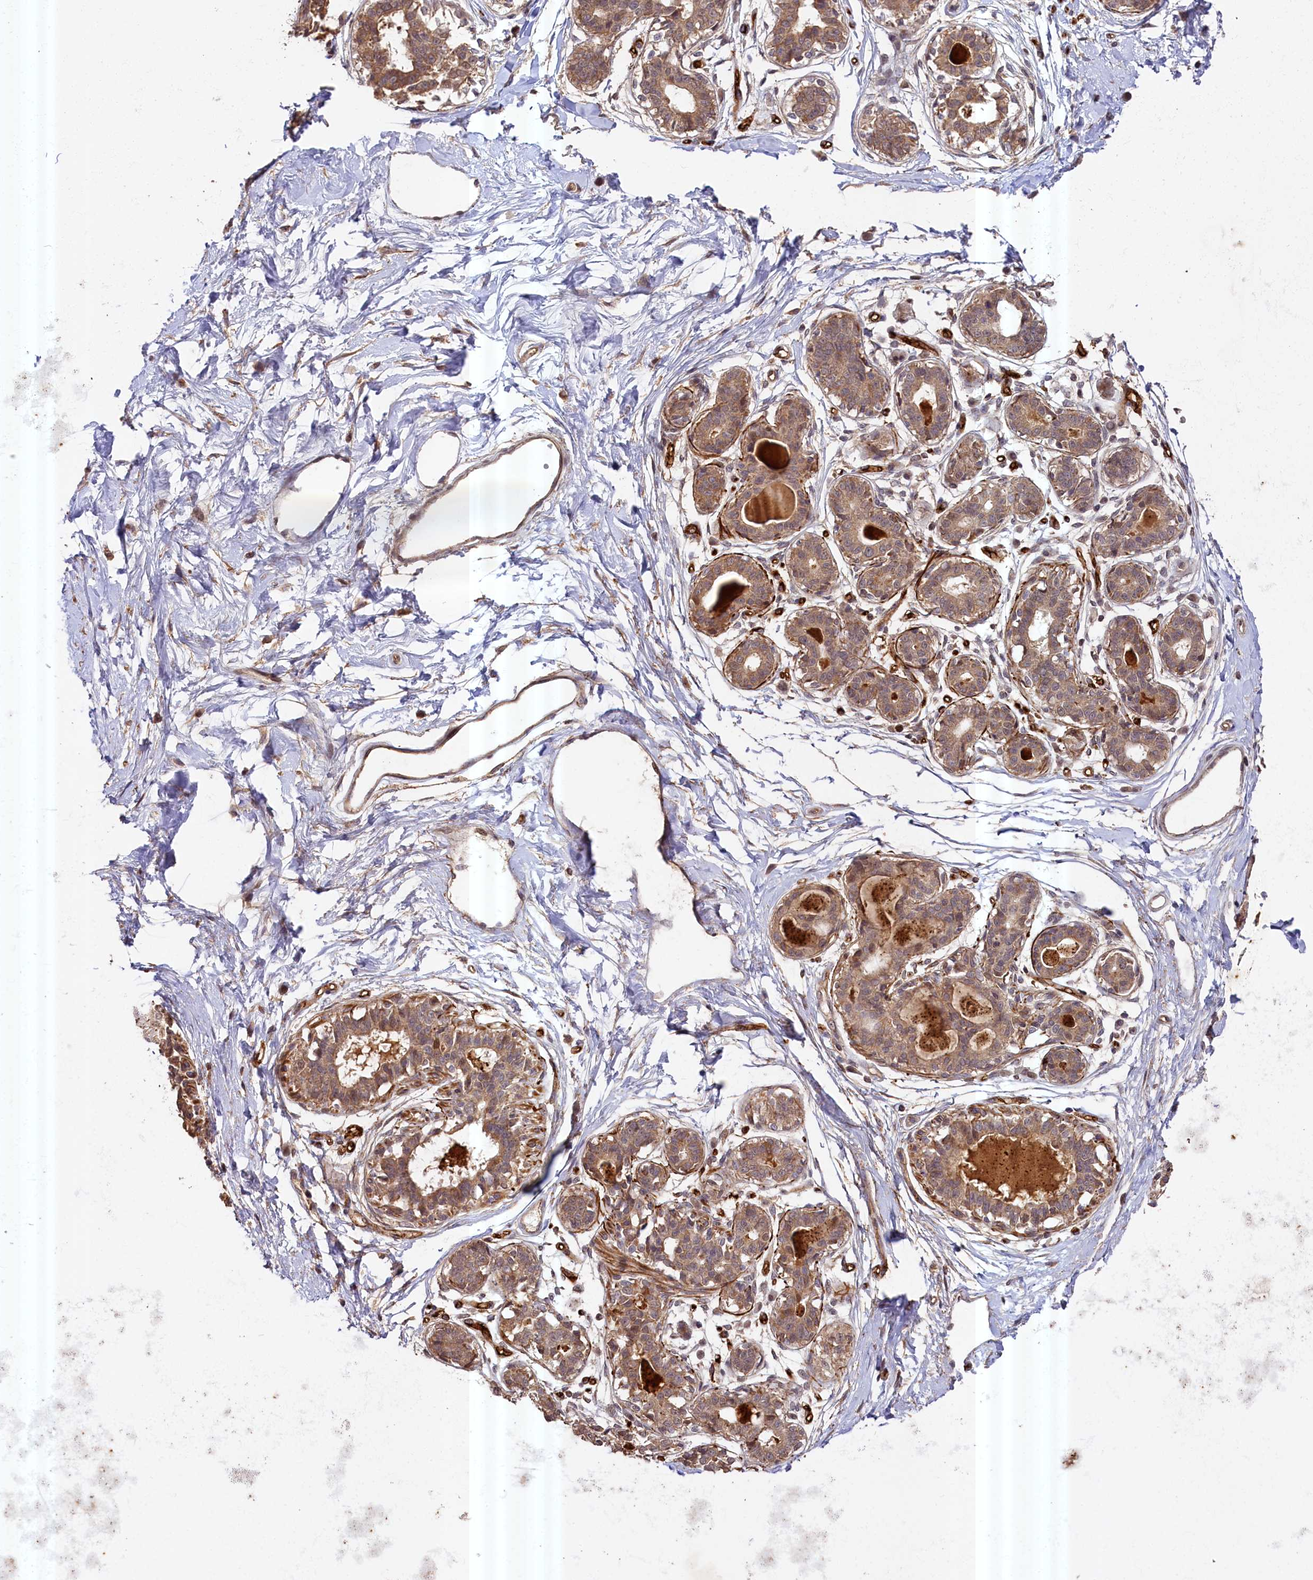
{"staining": {"intensity": "weak", "quantity": "25%-75%", "location": "cytoplasmic/membranous"}, "tissue": "breast", "cell_type": "Adipocytes", "image_type": "normal", "snomed": [{"axis": "morphology", "description": "Normal tissue, NOS"}, {"axis": "topography", "description": "Breast"}], "caption": "Approximately 25%-75% of adipocytes in benign human breast show weak cytoplasmic/membranous protein staining as visualized by brown immunohistochemical staining.", "gene": "ZNF480", "patient": {"sex": "female", "age": 45}}